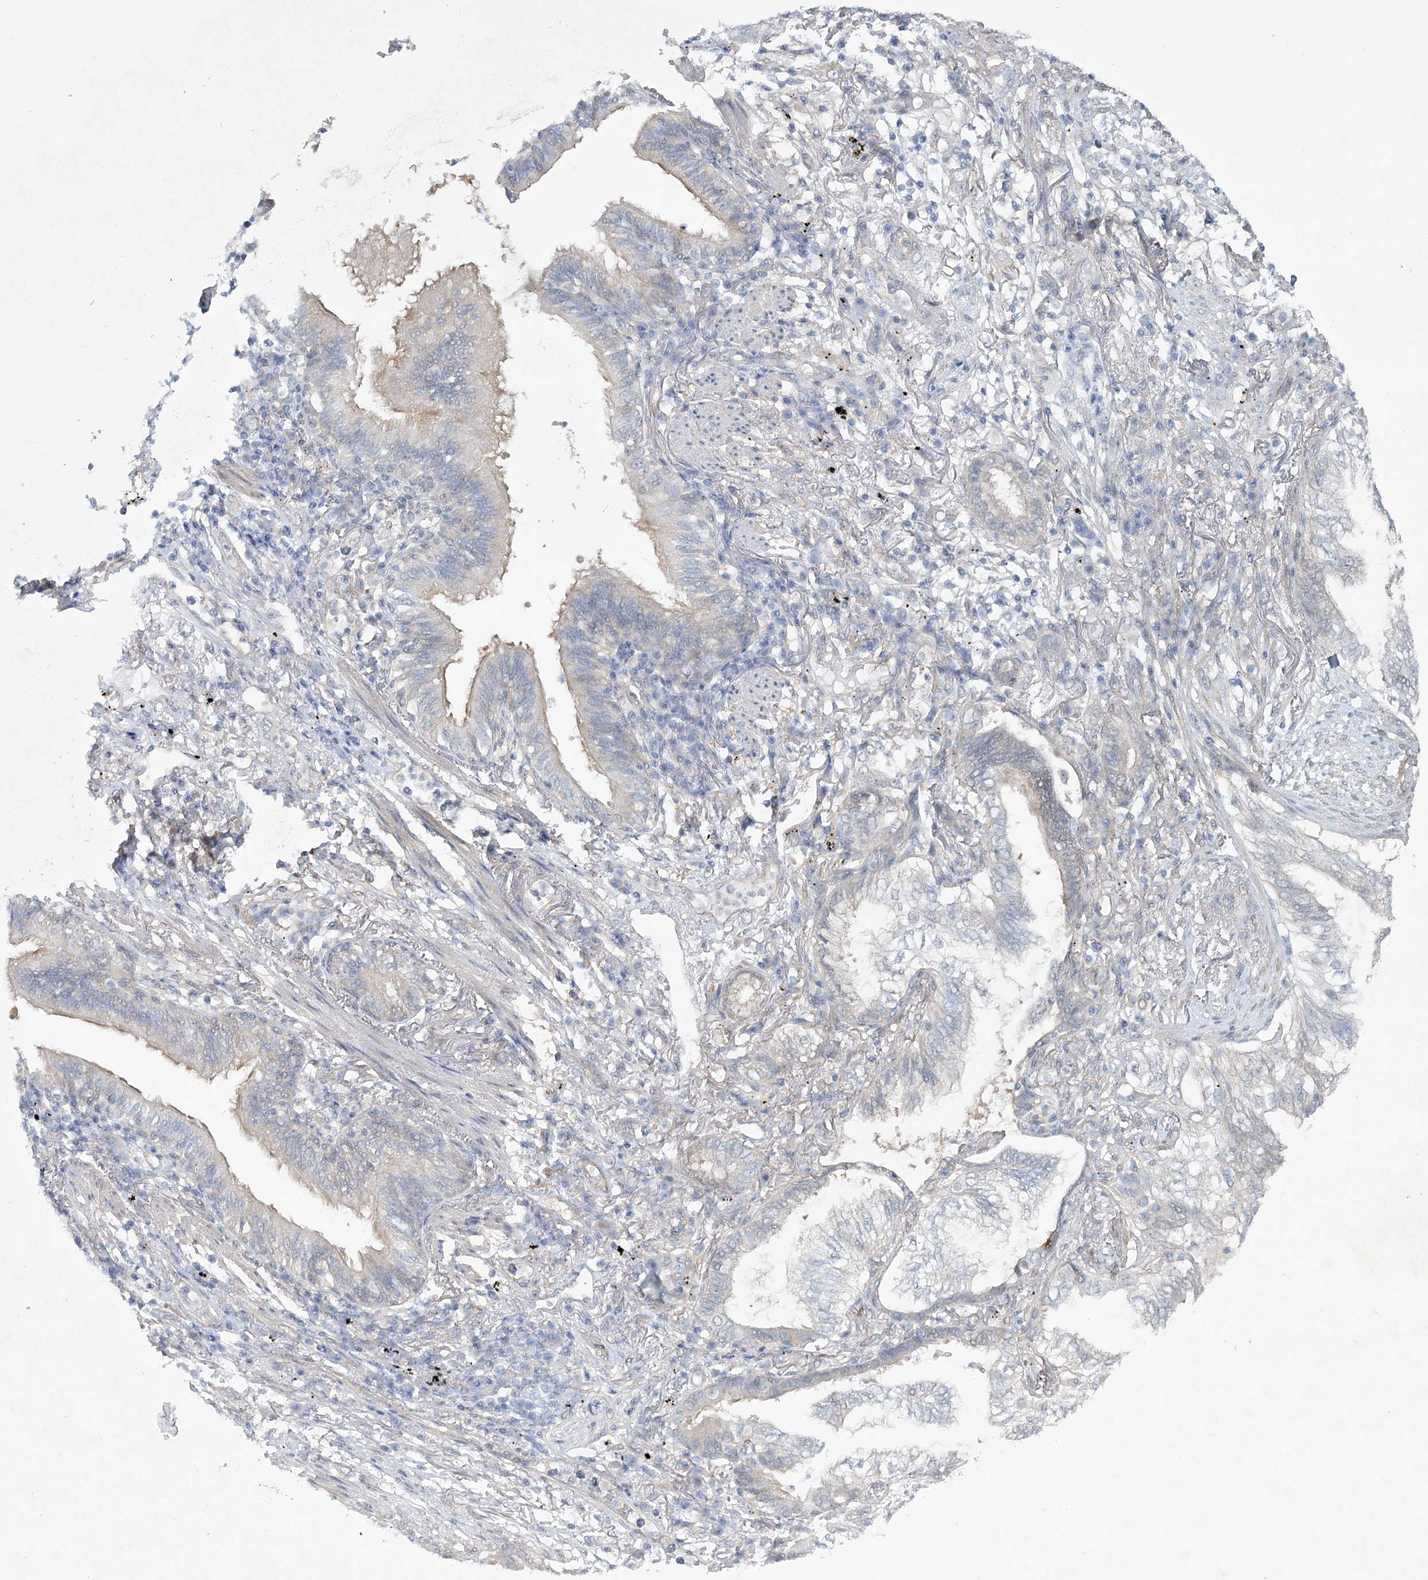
{"staining": {"intensity": "weak", "quantity": "<25%", "location": "cytoplasmic/membranous"}, "tissue": "lung cancer", "cell_type": "Tumor cells", "image_type": "cancer", "snomed": [{"axis": "morphology", "description": "Adenocarcinoma, NOS"}, {"axis": "topography", "description": "Lung"}], "caption": "Tumor cells are negative for protein expression in human lung cancer (adenocarcinoma).", "gene": "AAMDC", "patient": {"sex": "female", "age": 70}}